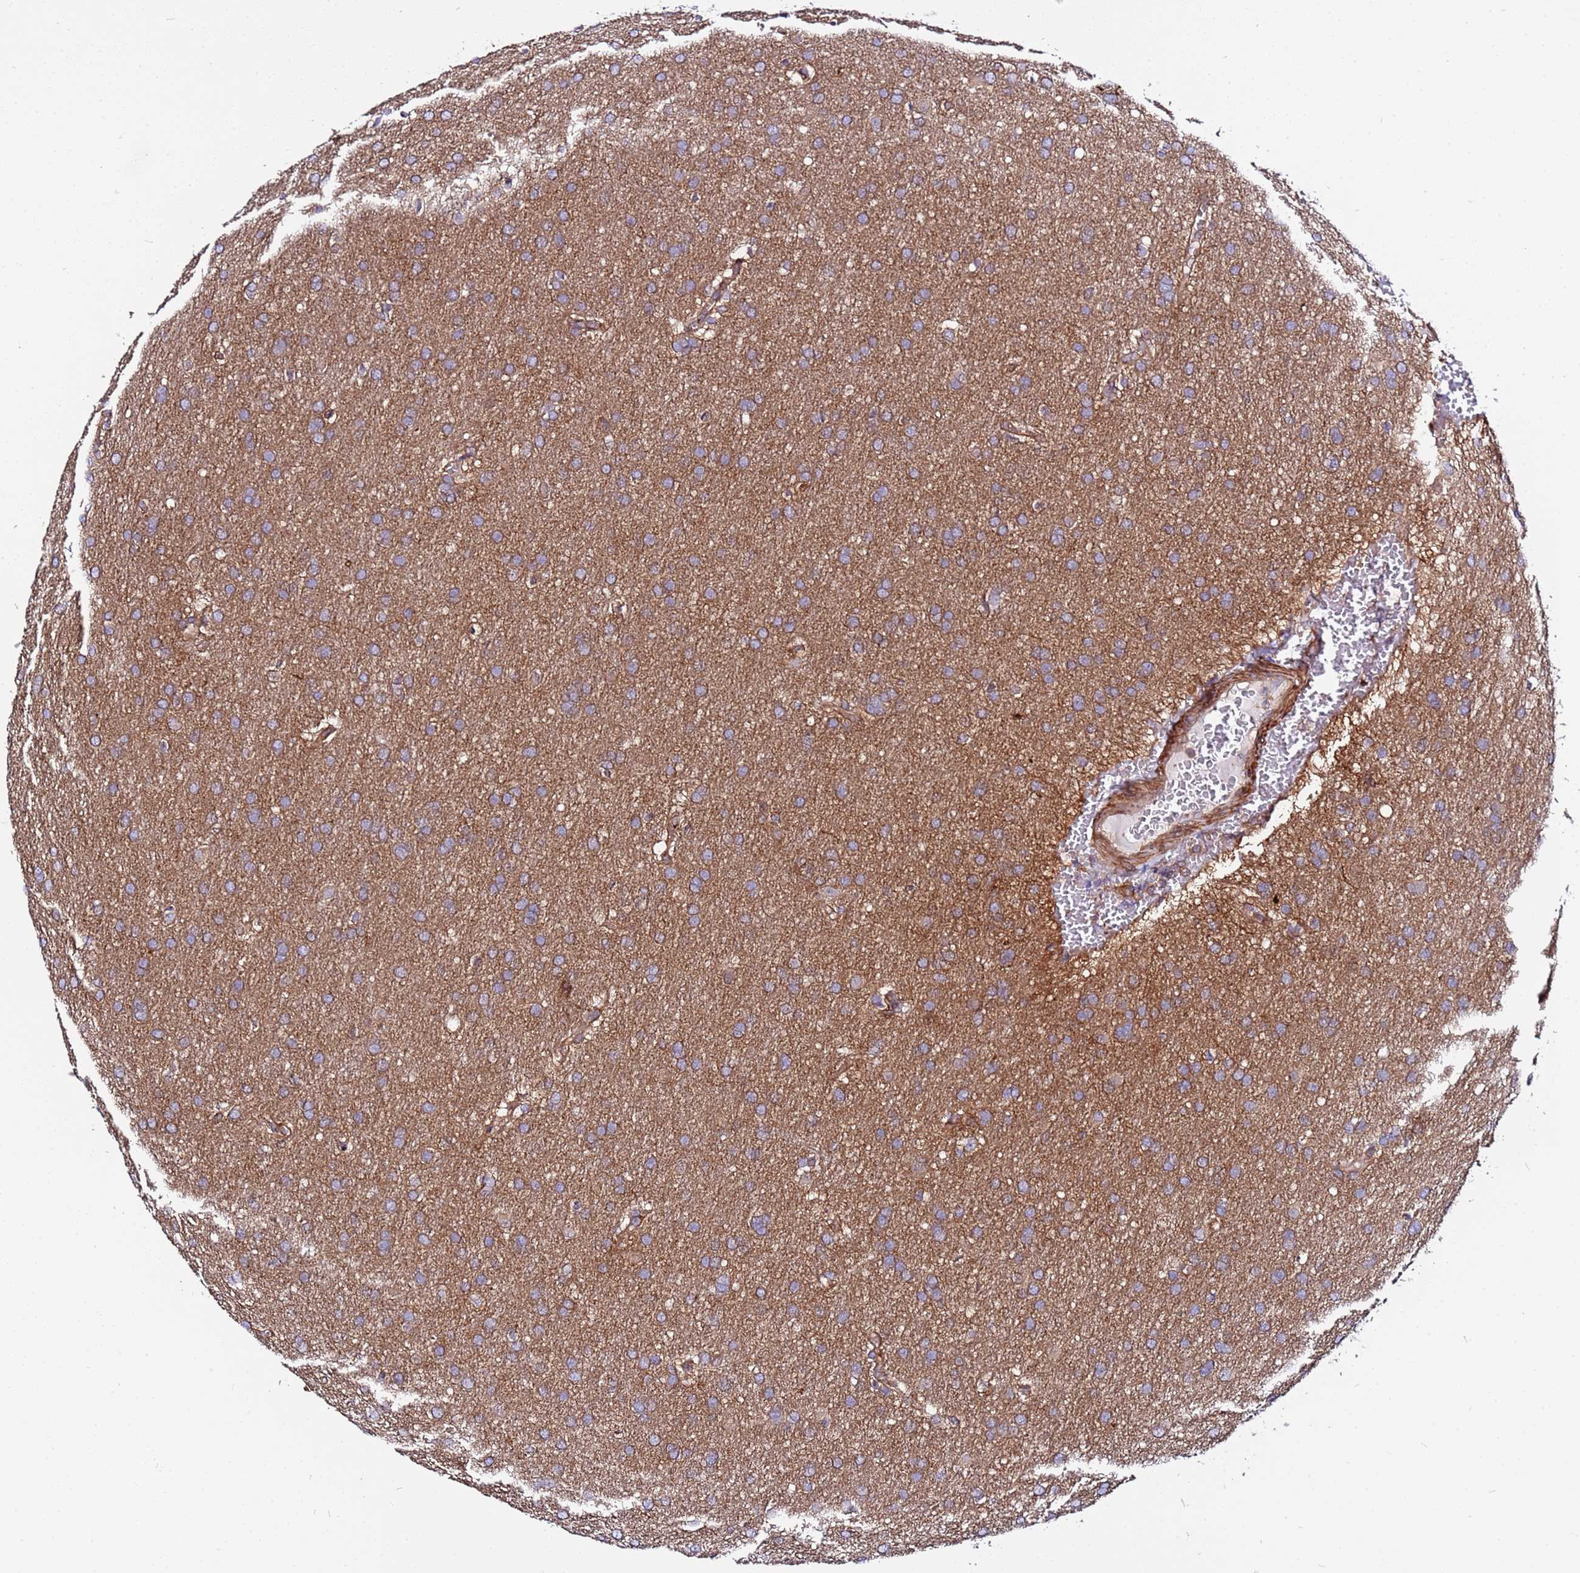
{"staining": {"intensity": "weak", "quantity": ">75%", "location": "cytoplasmic/membranous"}, "tissue": "glioma", "cell_type": "Tumor cells", "image_type": "cancer", "snomed": [{"axis": "morphology", "description": "Glioma, malignant, Low grade"}, {"axis": "topography", "description": "Brain"}], "caption": "Weak cytoplasmic/membranous protein positivity is appreciated in approximately >75% of tumor cells in malignant glioma (low-grade).", "gene": "STK38", "patient": {"sex": "female", "age": 32}}